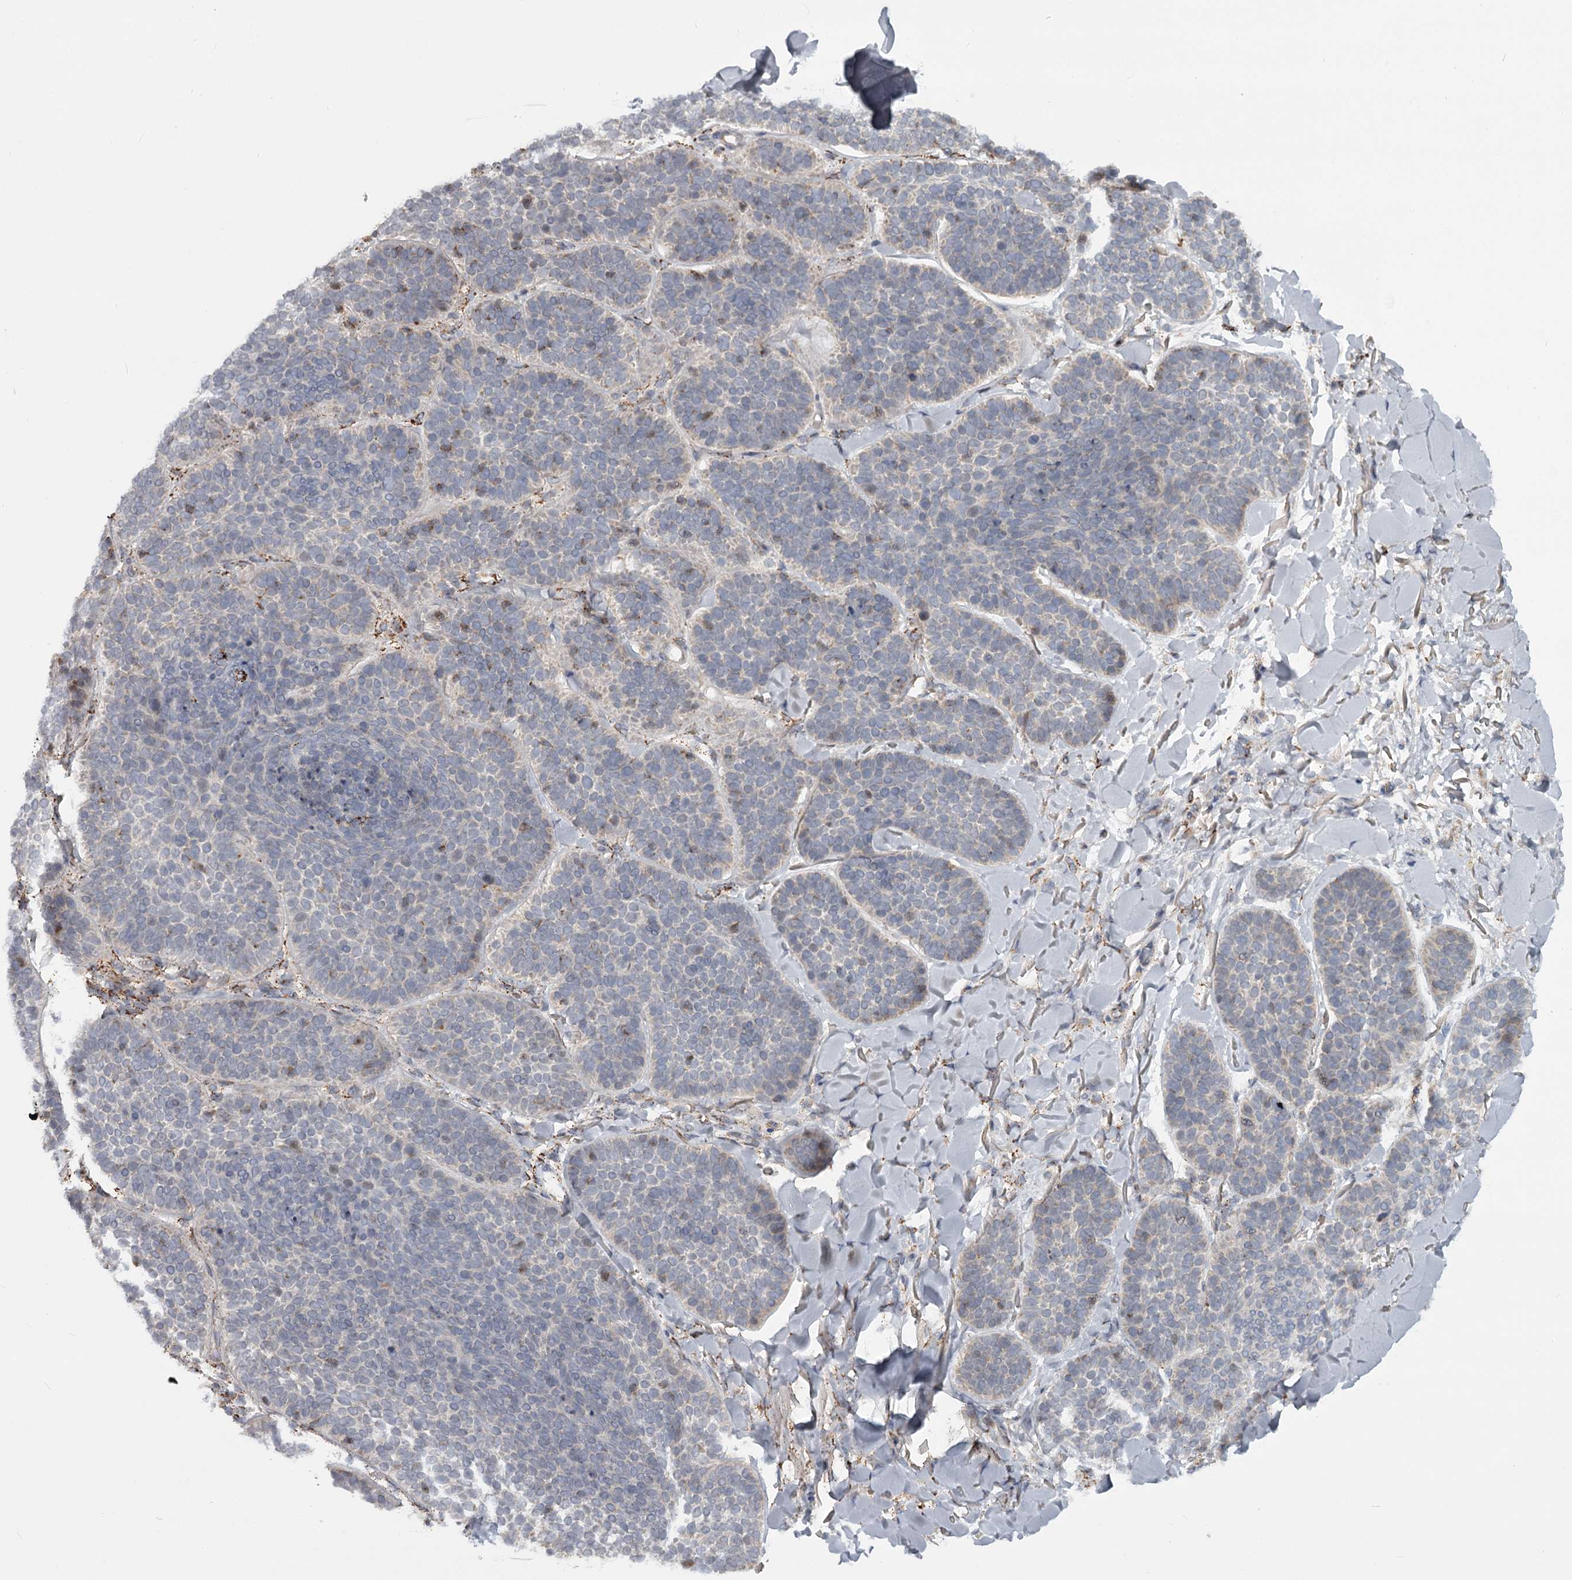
{"staining": {"intensity": "negative", "quantity": "none", "location": "none"}, "tissue": "skin cancer", "cell_type": "Tumor cells", "image_type": "cancer", "snomed": [{"axis": "morphology", "description": "Basal cell carcinoma"}, {"axis": "topography", "description": "Skin"}], "caption": "Immunohistochemistry (IHC) image of basal cell carcinoma (skin) stained for a protein (brown), which exhibits no positivity in tumor cells.", "gene": "CDC123", "patient": {"sex": "male", "age": 85}}